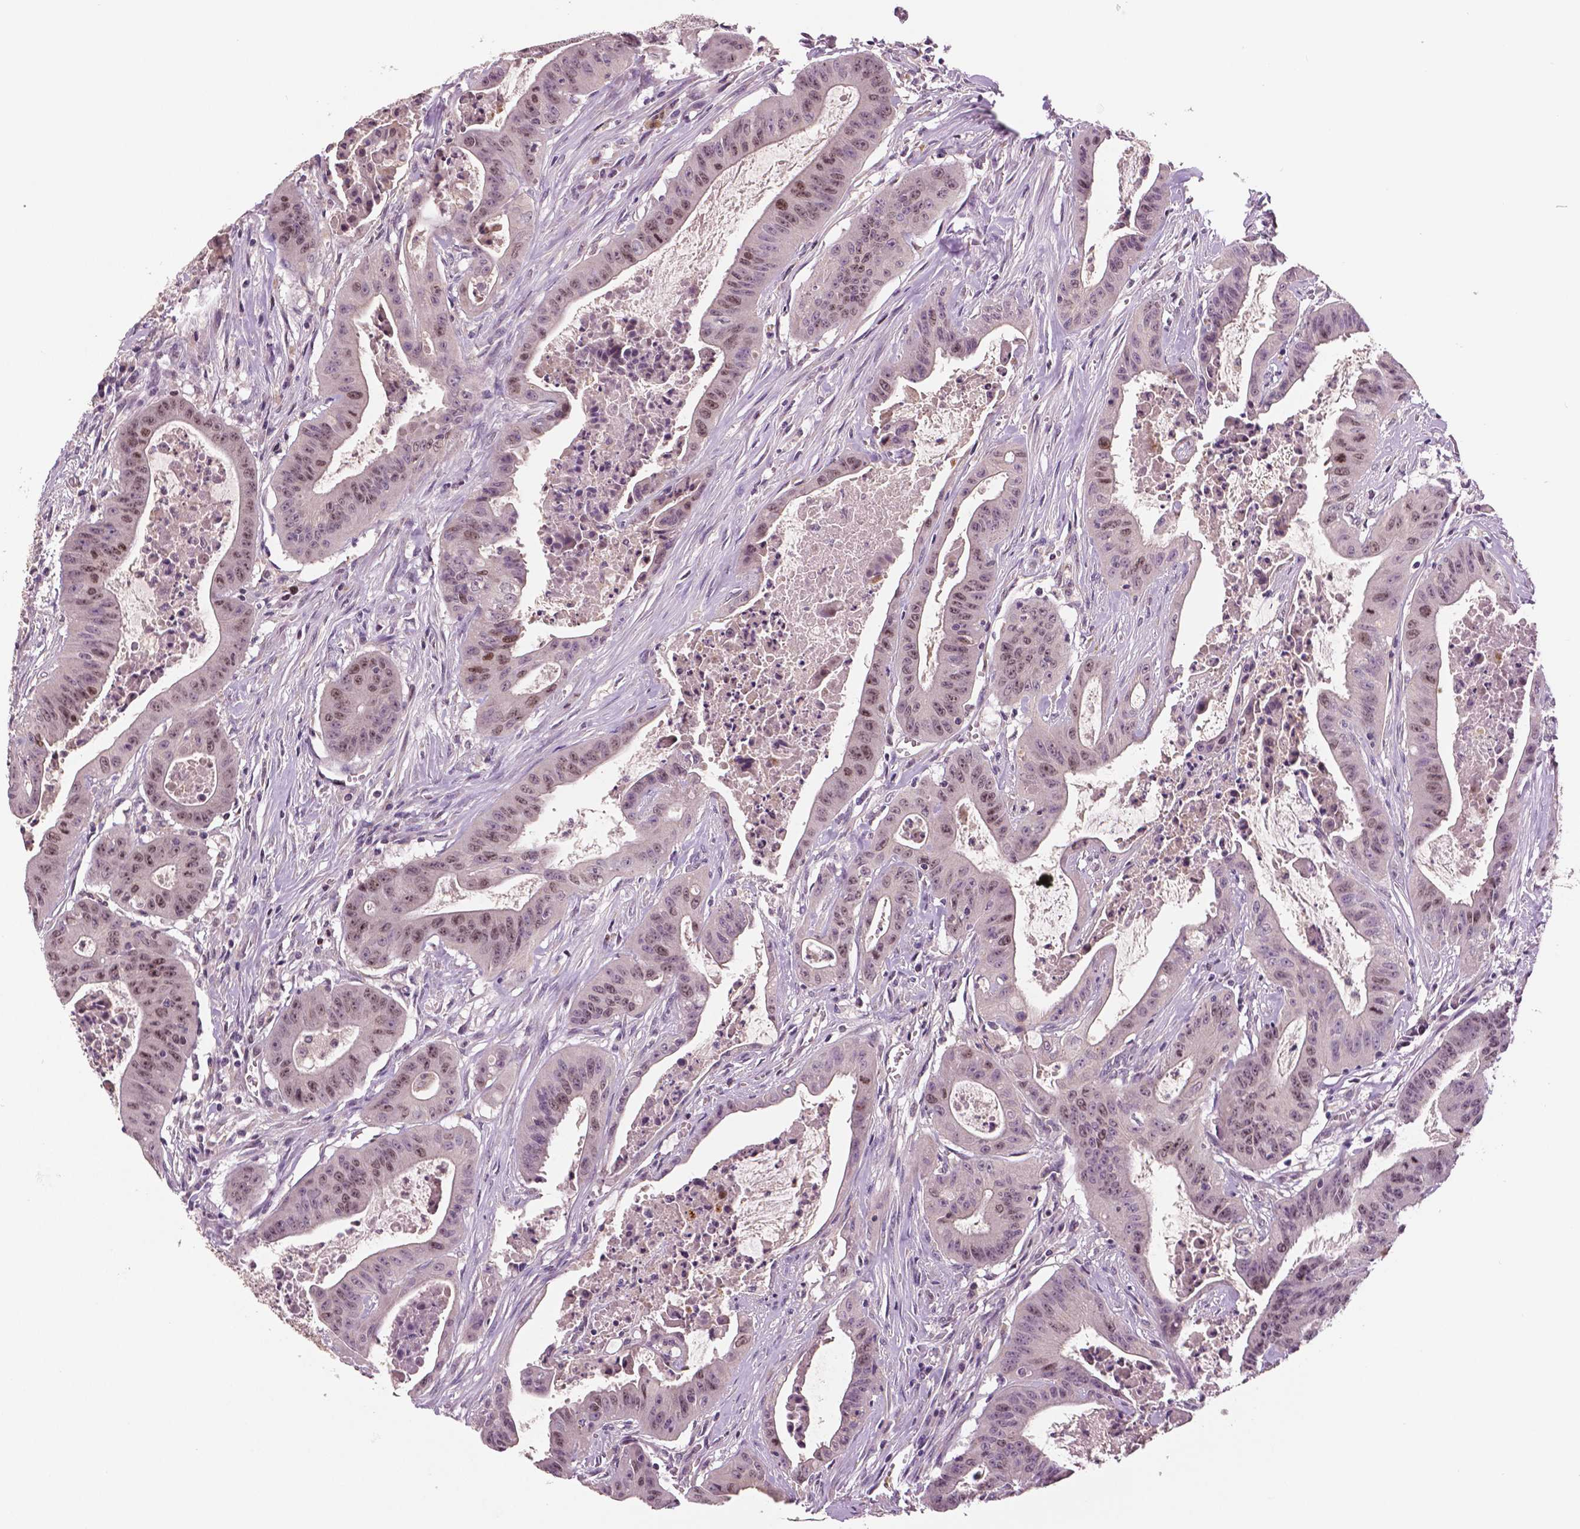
{"staining": {"intensity": "moderate", "quantity": "25%-75%", "location": "nuclear"}, "tissue": "colorectal cancer", "cell_type": "Tumor cells", "image_type": "cancer", "snomed": [{"axis": "morphology", "description": "Adenocarcinoma, NOS"}, {"axis": "topography", "description": "Colon"}], "caption": "About 25%-75% of tumor cells in human colorectal cancer exhibit moderate nuclear protein positivity as visualized by brown immunohistochemical staining.", "gene": "MKI67", "patient": {"sex": "male", "age": 33}}